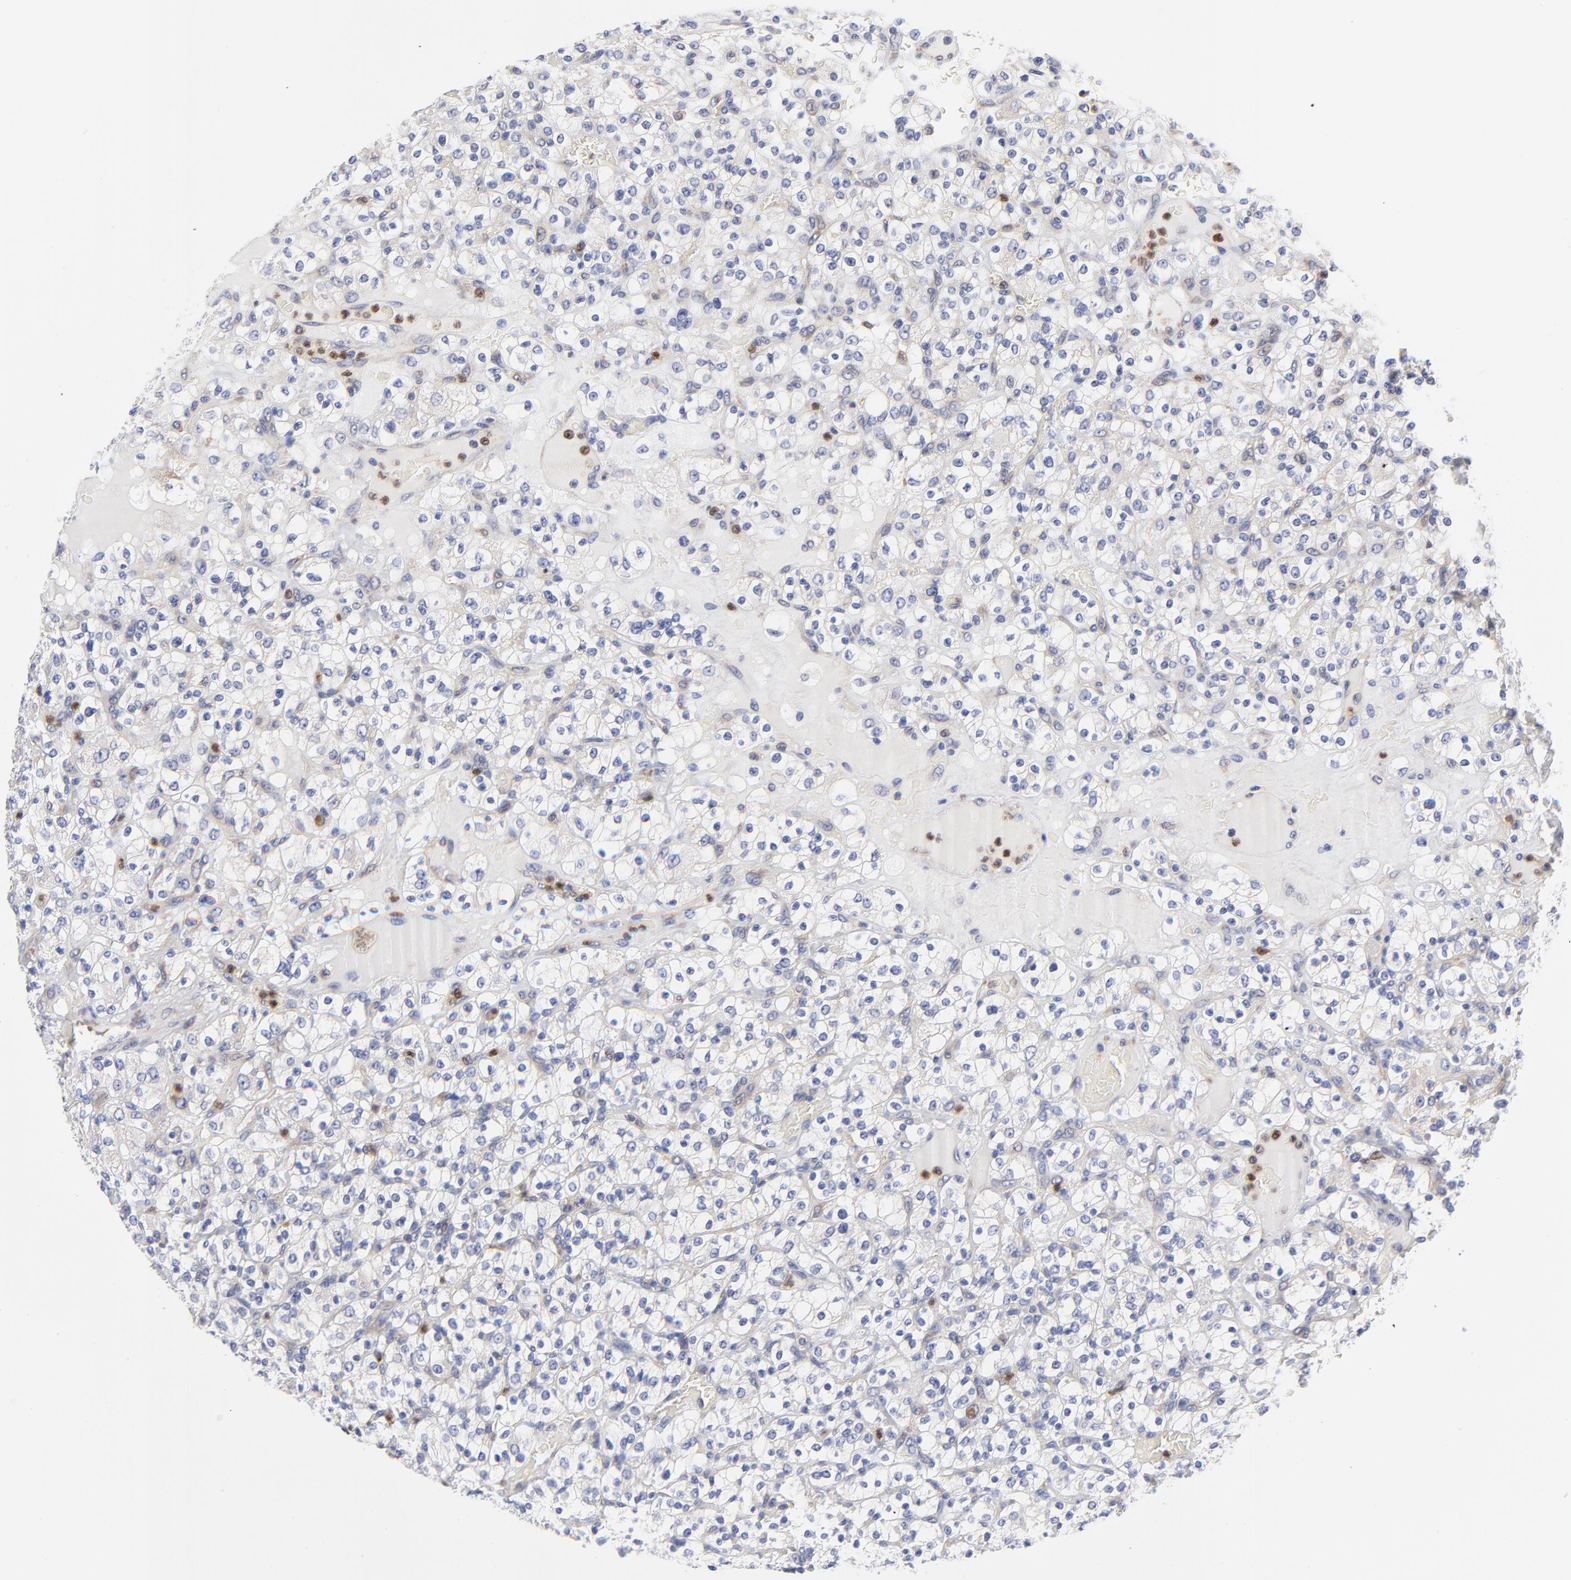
{"staining": {"intensity": "negative", "quantity": "none", "location": "none"}, "tissue": "renal cancer", "cell_type": "Tumor cells", "image_type": "cancer", "snomed": [{"axis": "morphology", "description": "Normal tissue, NOS"}, {"axis": "morphology", "description": "Adenocarcinoma, NOS"}, {"axis": "topography", "description": "Kidney"}], "caption": "There is no significant positivity in tumor cells of renal cancer (adenocarcinoma).", "gene": "MOSPD2", "patient": {"sex": "female", "age": 72}}